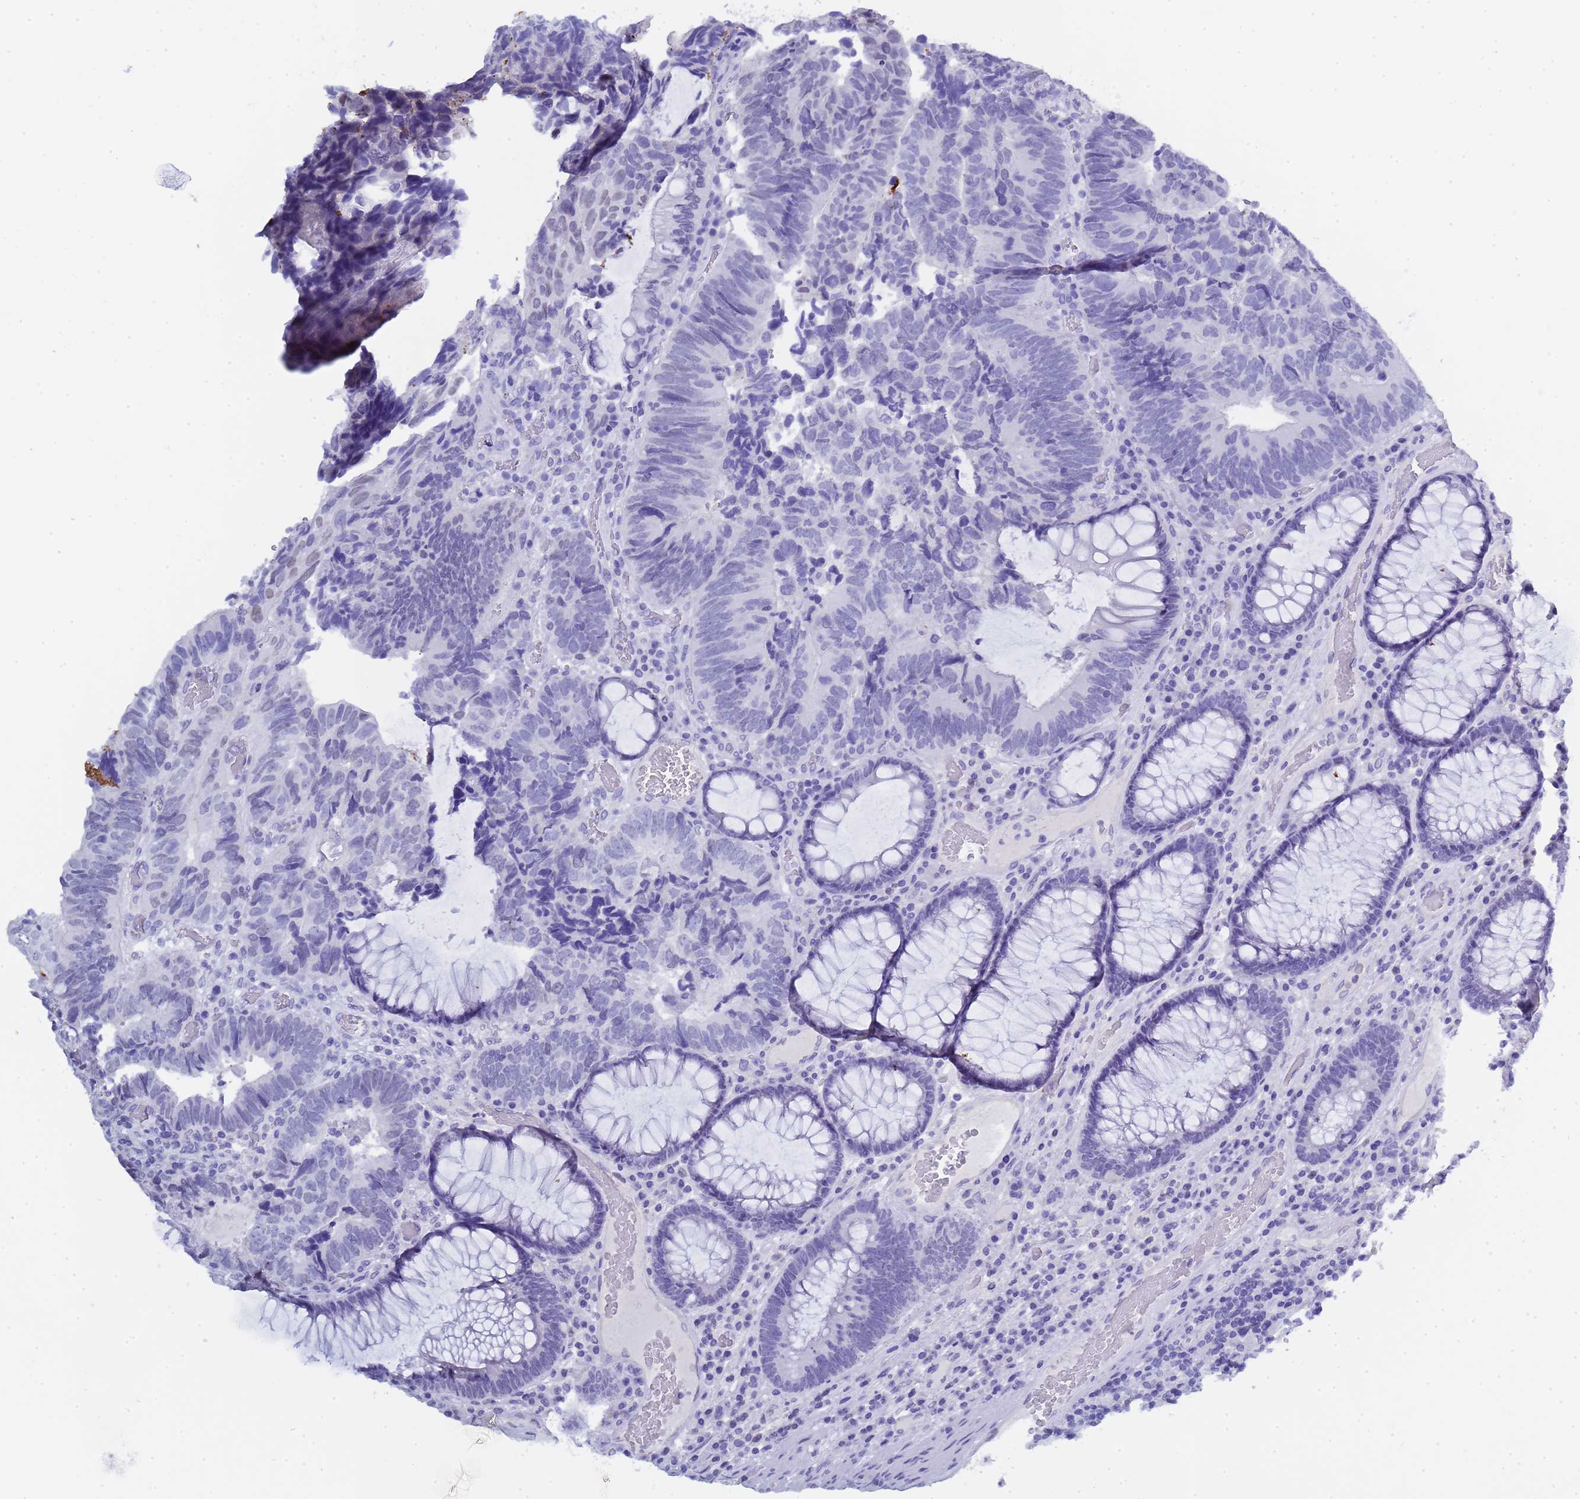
{"staining": {"intensity": "negative", "quantity": "none", "location": "none"}, "tissue": "colorectal cancer", "cell_type": "Tumor cells", "image_type": "cancer", "snomed": [{"axis": "morphology", "description": "Adenocarcinoma, NOS"}, {"axis": "topography", "description": "Colon"}], "caption": "Immunohistochemical staining of adenocarcinoma (colorectal) demonstrates no significant expression in tumor cells.", "gene": "CTRC", "patient": {"sex": "female", "age": 67}}